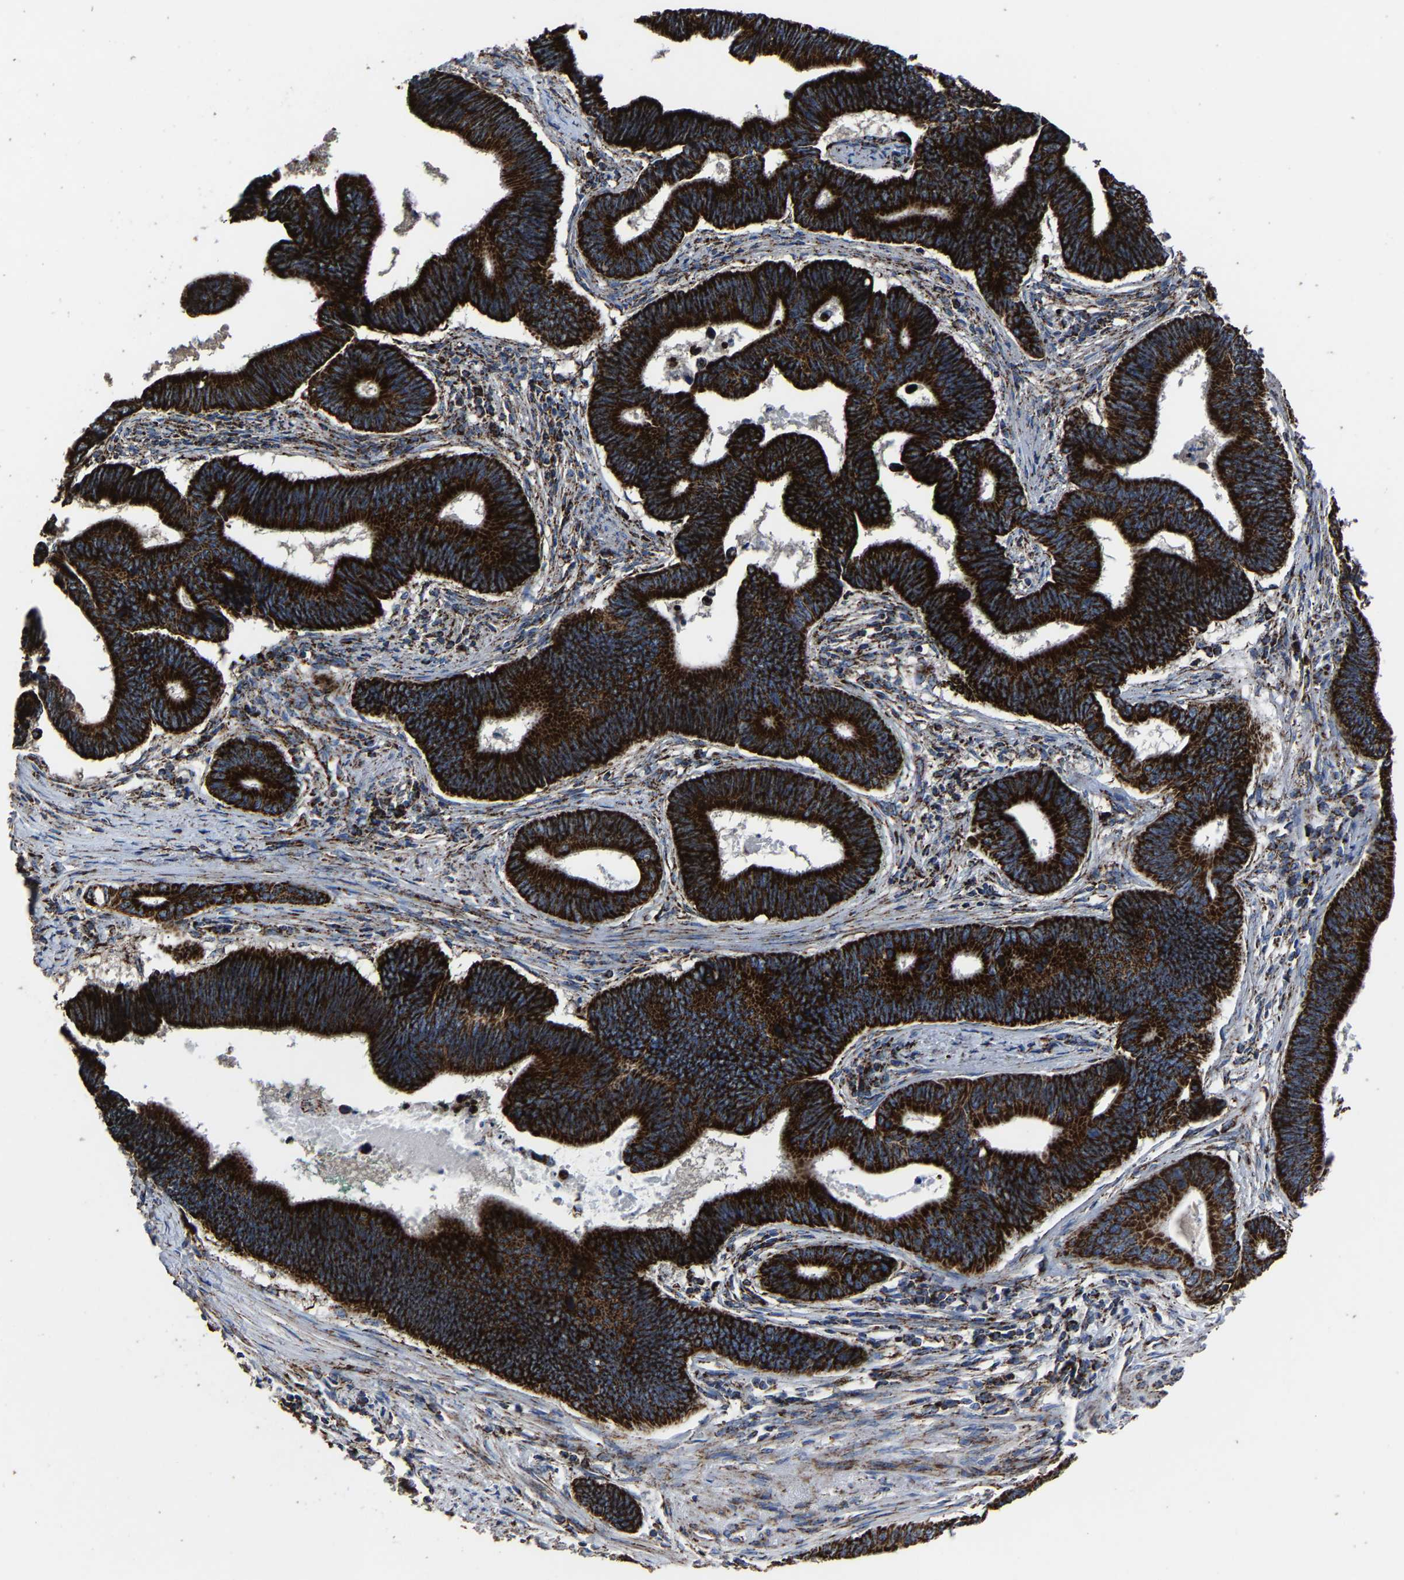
{"staining": {"intensity": "strong", "quantity": ">75%", "location": "cytoplasmic/membranous"}, "tissue": "pancreatic cancer", "cell_type": "Tumor cells", "image_type": "cancer", "snomed": [{"axis": "morphology", "description": "Adenocarcinoma, NOS"}, {"axis": "topography", "description": "Pancreas"}], "caption": "Human adenocarcinoma (pancreatic) stained with a protein marker exhibits strong staining in tumor cells.", "gene": "NDUFV3", "patient": {"sex": "female", "age": 70}}